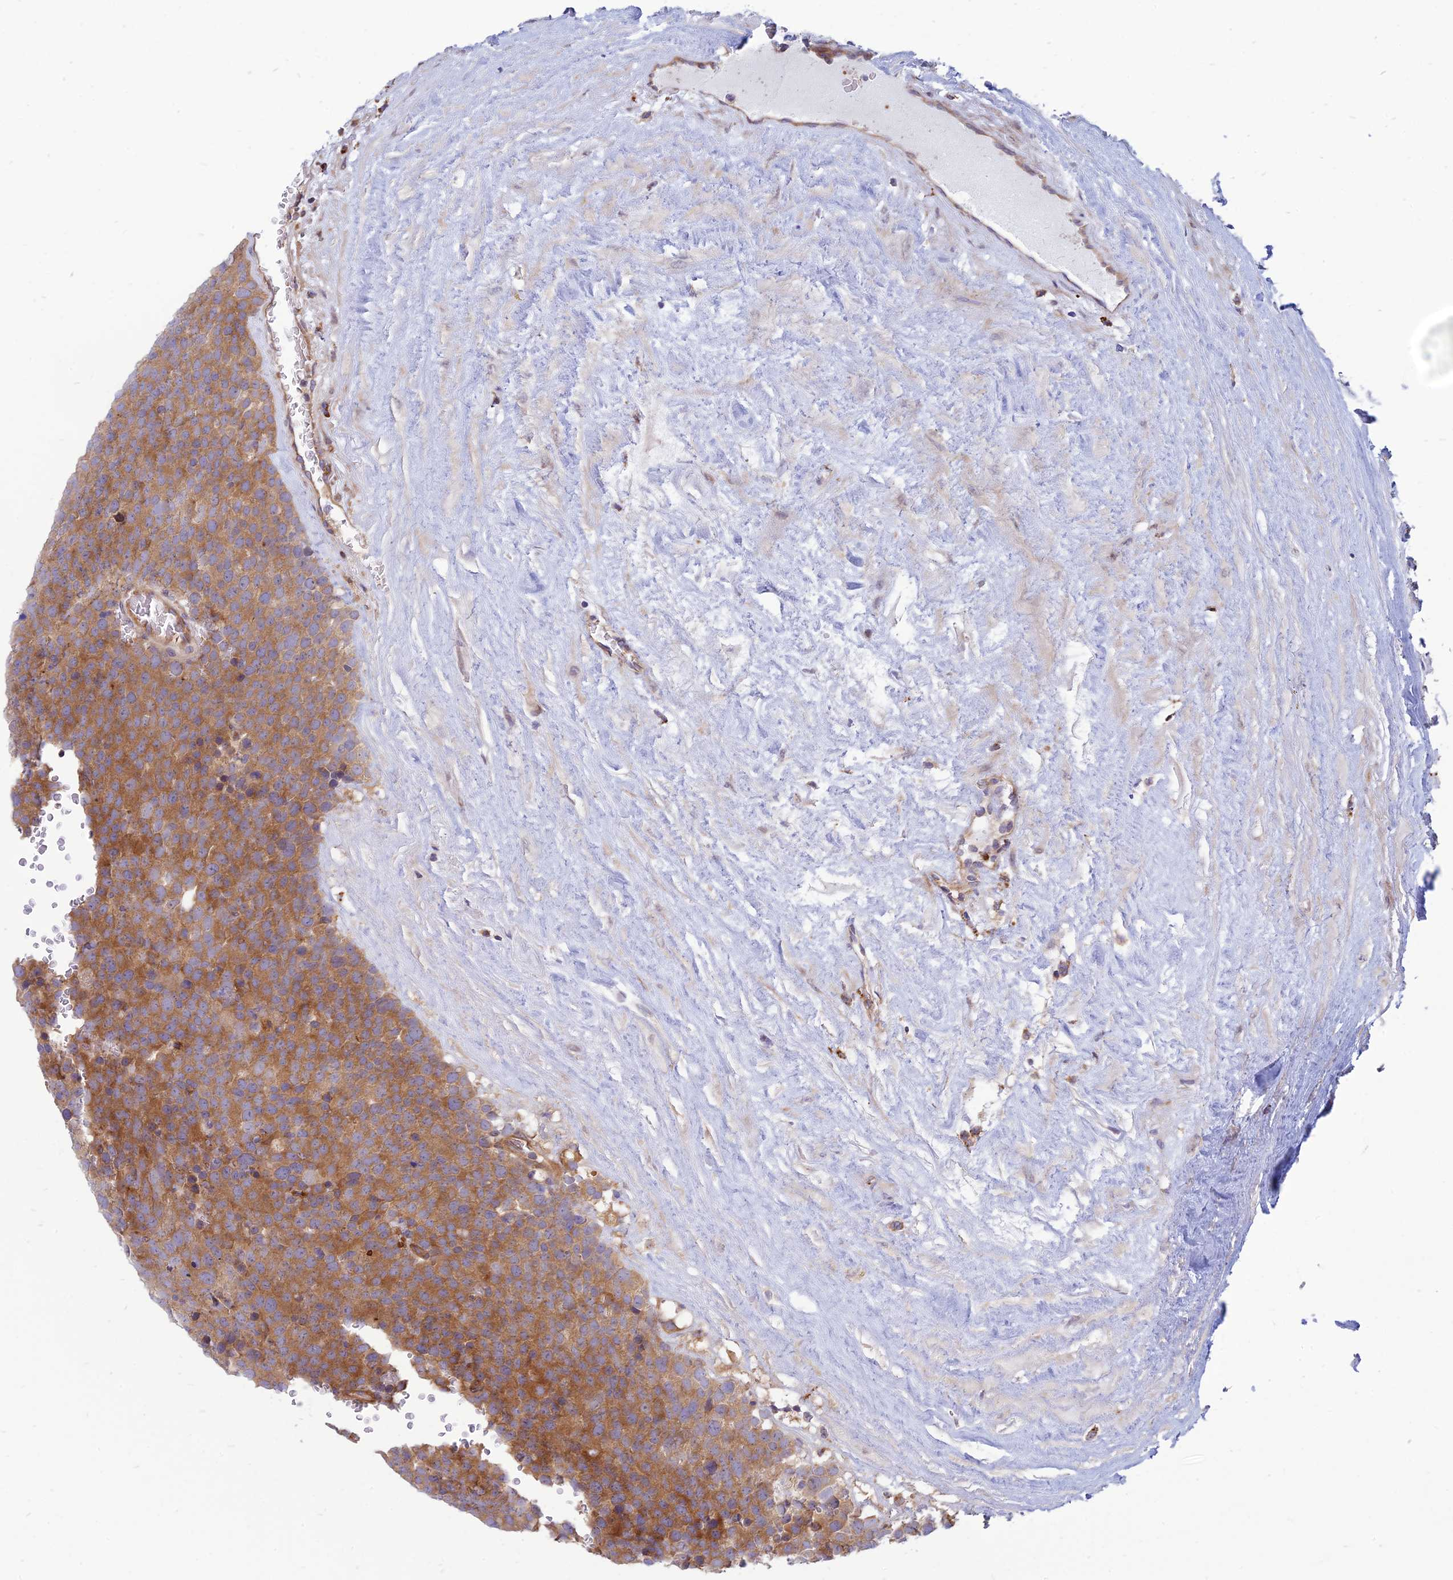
{"staining": {"intensity": "moderate", "quantity": ">75%", "location": "cytoplasmic/membranous"}, "tissue": "testis cancer", "cell_type": "Tumor cells", "image_type": "cancer", "snomed": [{"axis": "morphology", "description": "Seminoma, NOS"}, {"axis": "topography", "description": "Testis"}], "caption": "A histopathology image of testis seminoma stained for a protein reveals moderate cytoplasmic/membranous brown staining in tumor cells.", "gene": "PHKA2", "patient": {"sex": "male", "age": 71}}